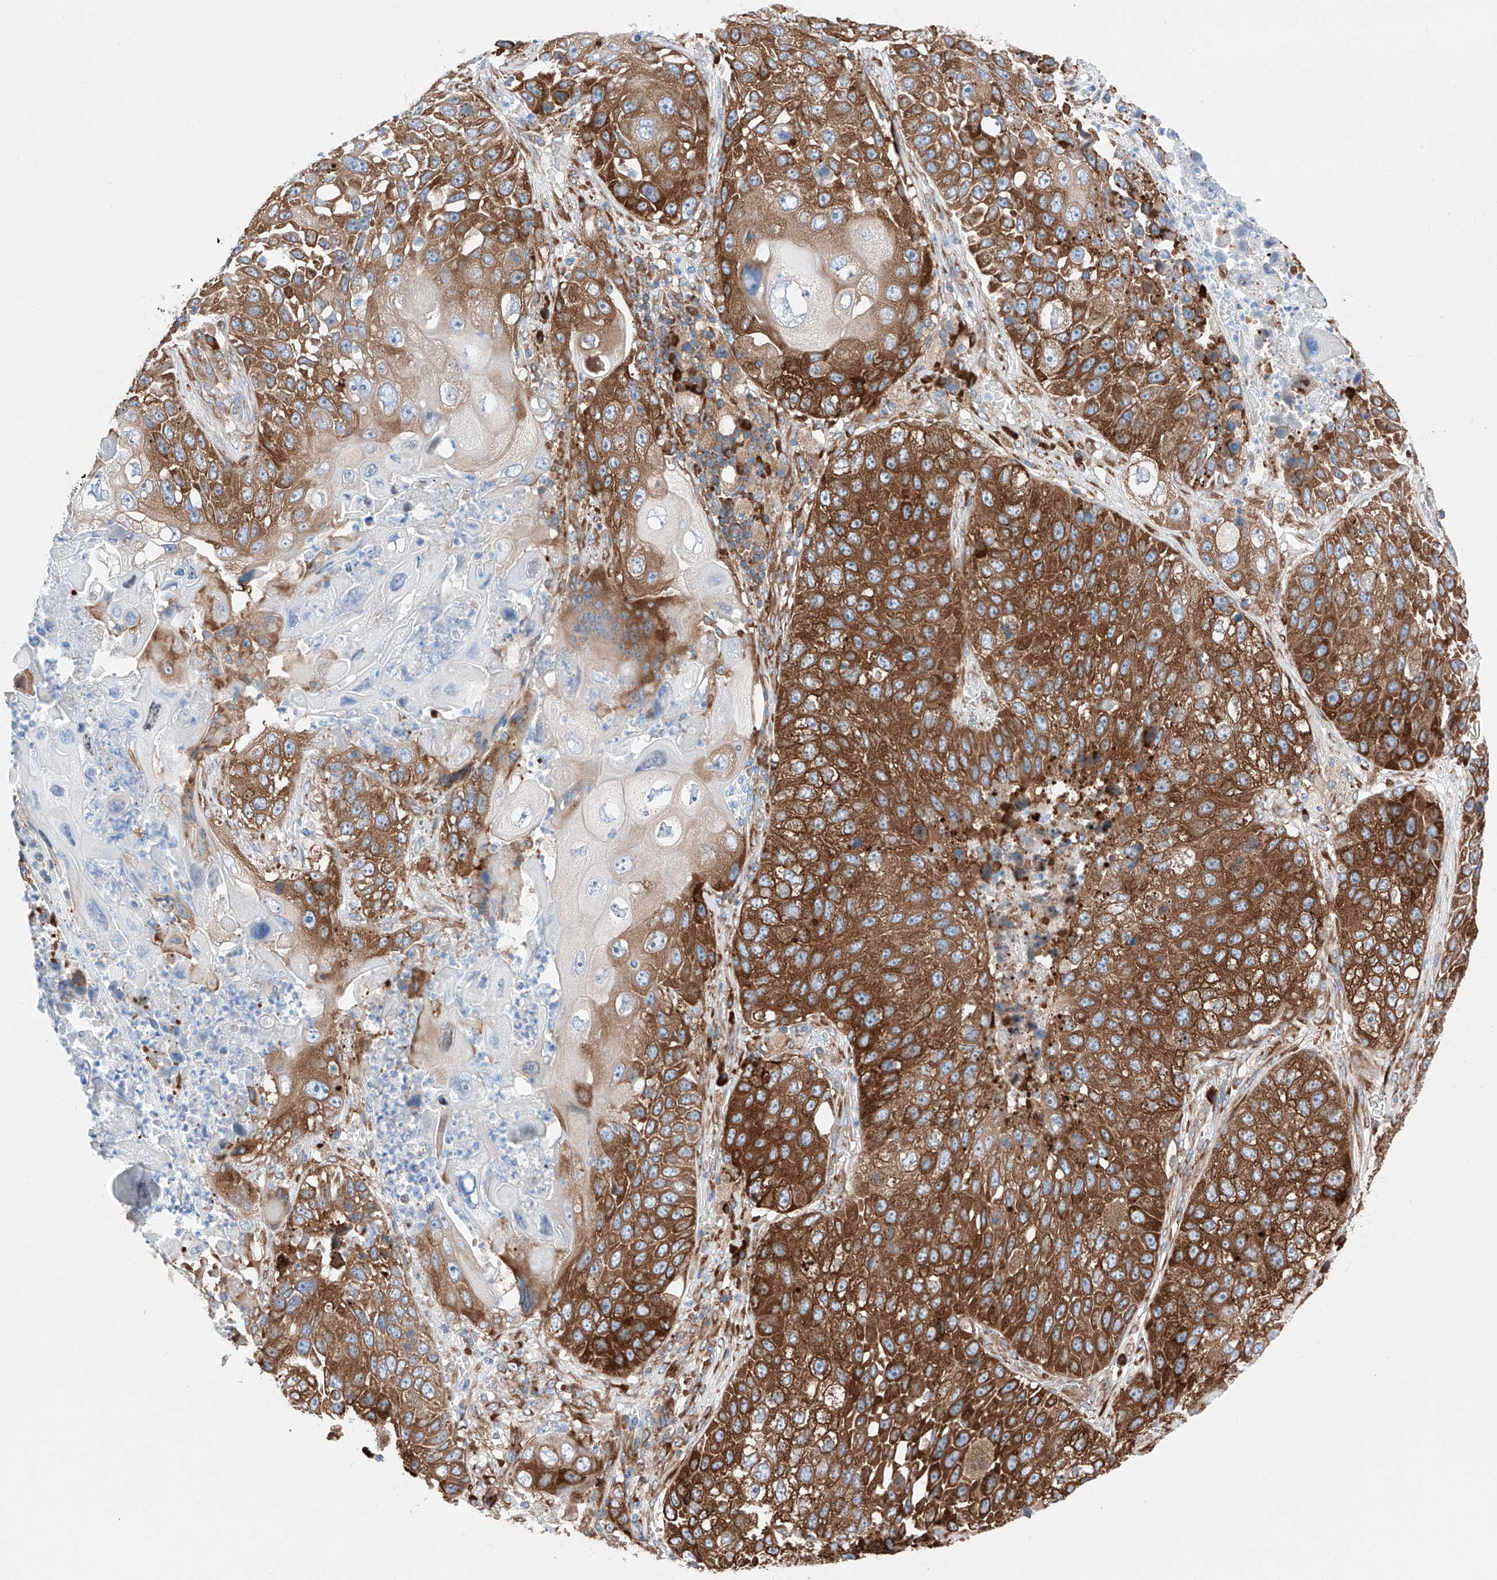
{"staining": {"intensity": "strong", "quantity": ">75%", "location": "cytoplasmic/membranous"}, "tissue": "lung cancer", "cell_type": "Tumor cells", "image_type": "cancer", "snomed": [{"axis": "morphology", "description": "Squamous cell carcinoma, NOS"}, {"axis": "topography", "description": "Lung"}], "caption": "The micrograph shows immunohistochemical staining of lung squamous cell carcinoma. There is strong cytoplasmic/membranous positivity is seen in approximately >75% of tumor cells.", "gene": "CRELD1", "patient": {"sex": "male", "age": 61}}